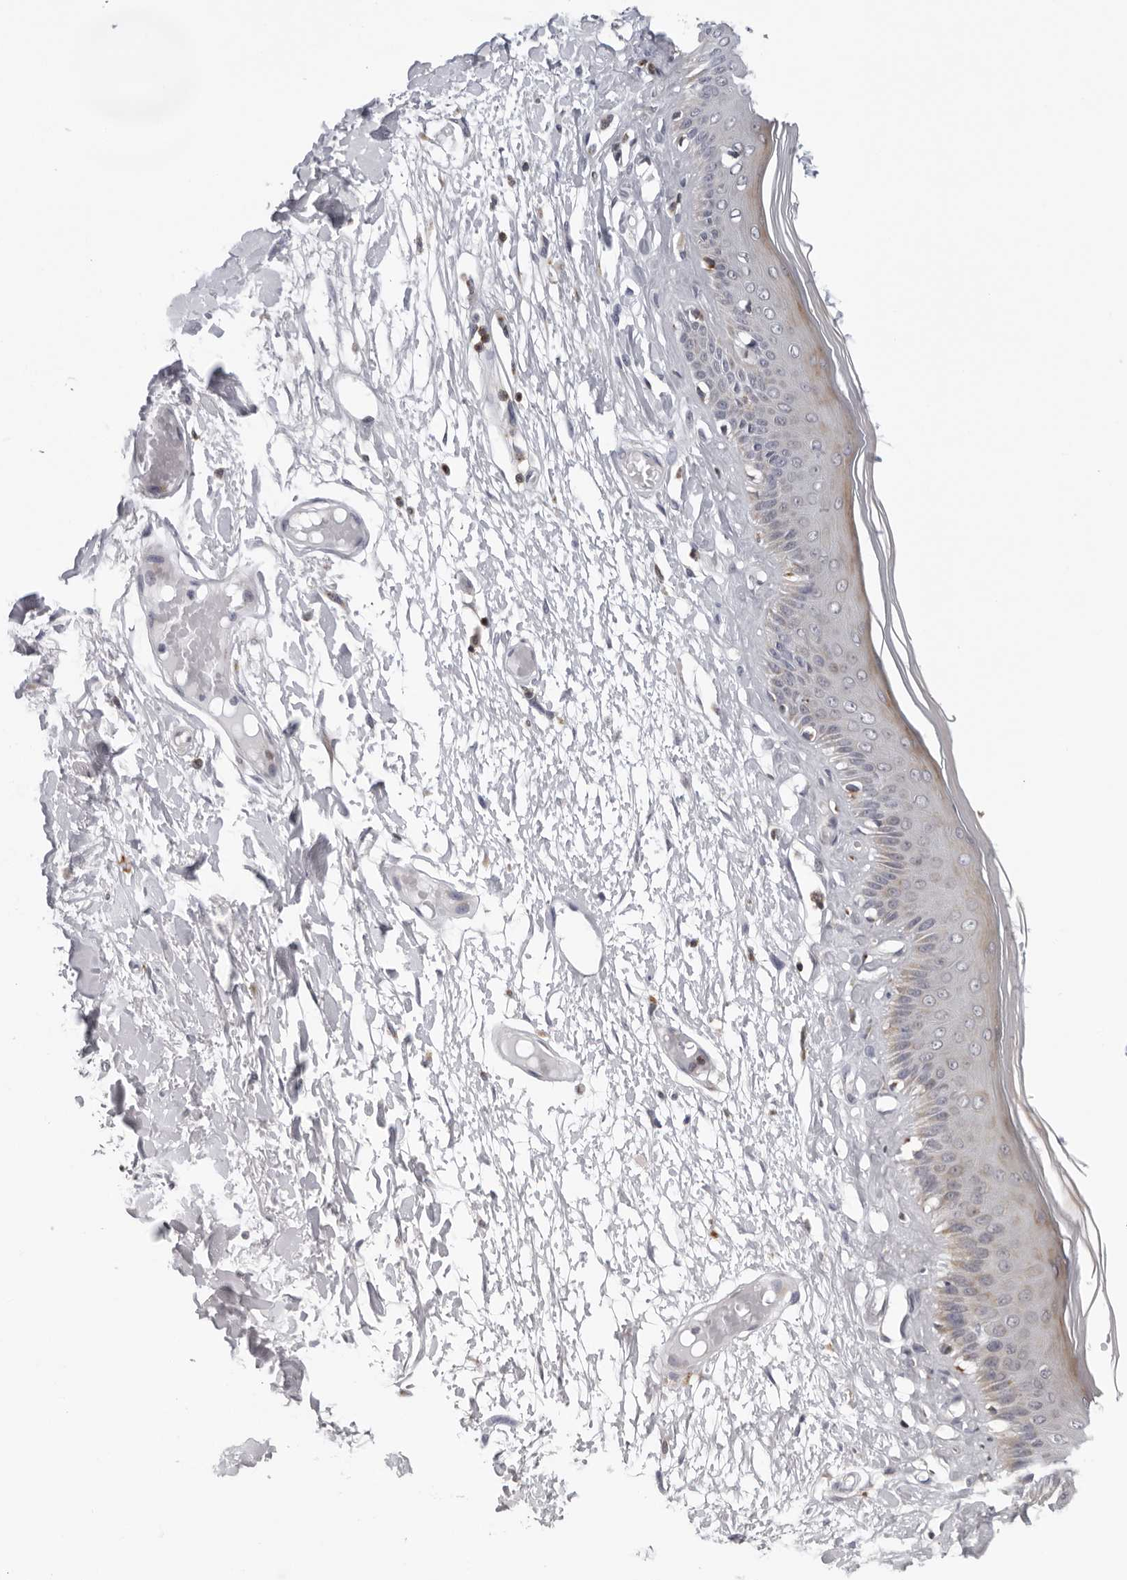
{"staining": {"intensity": "weak", "quantity": "25%-75%", "location": "cytoplasmic/membranous"}, "tissue": "skin", "cell_type": "Epidermal cells", "image_type": "normal", "snomed": [{"axis": "morphology", "description": "Normal tissue, NOS"}, {"axis": "topography", "description": "Vulva"}], "caption": "A photomicrograph of human skin stained for a protein shows weak cytoplasmic/membranous brown staining in epidermal cells. The staining was performed using DAB, with brown indicating positive protein expression. Nuclei are stained blue with hematoxylin.", "gene": "CPT2", "patient": {"sex": "female", "age": 73}}